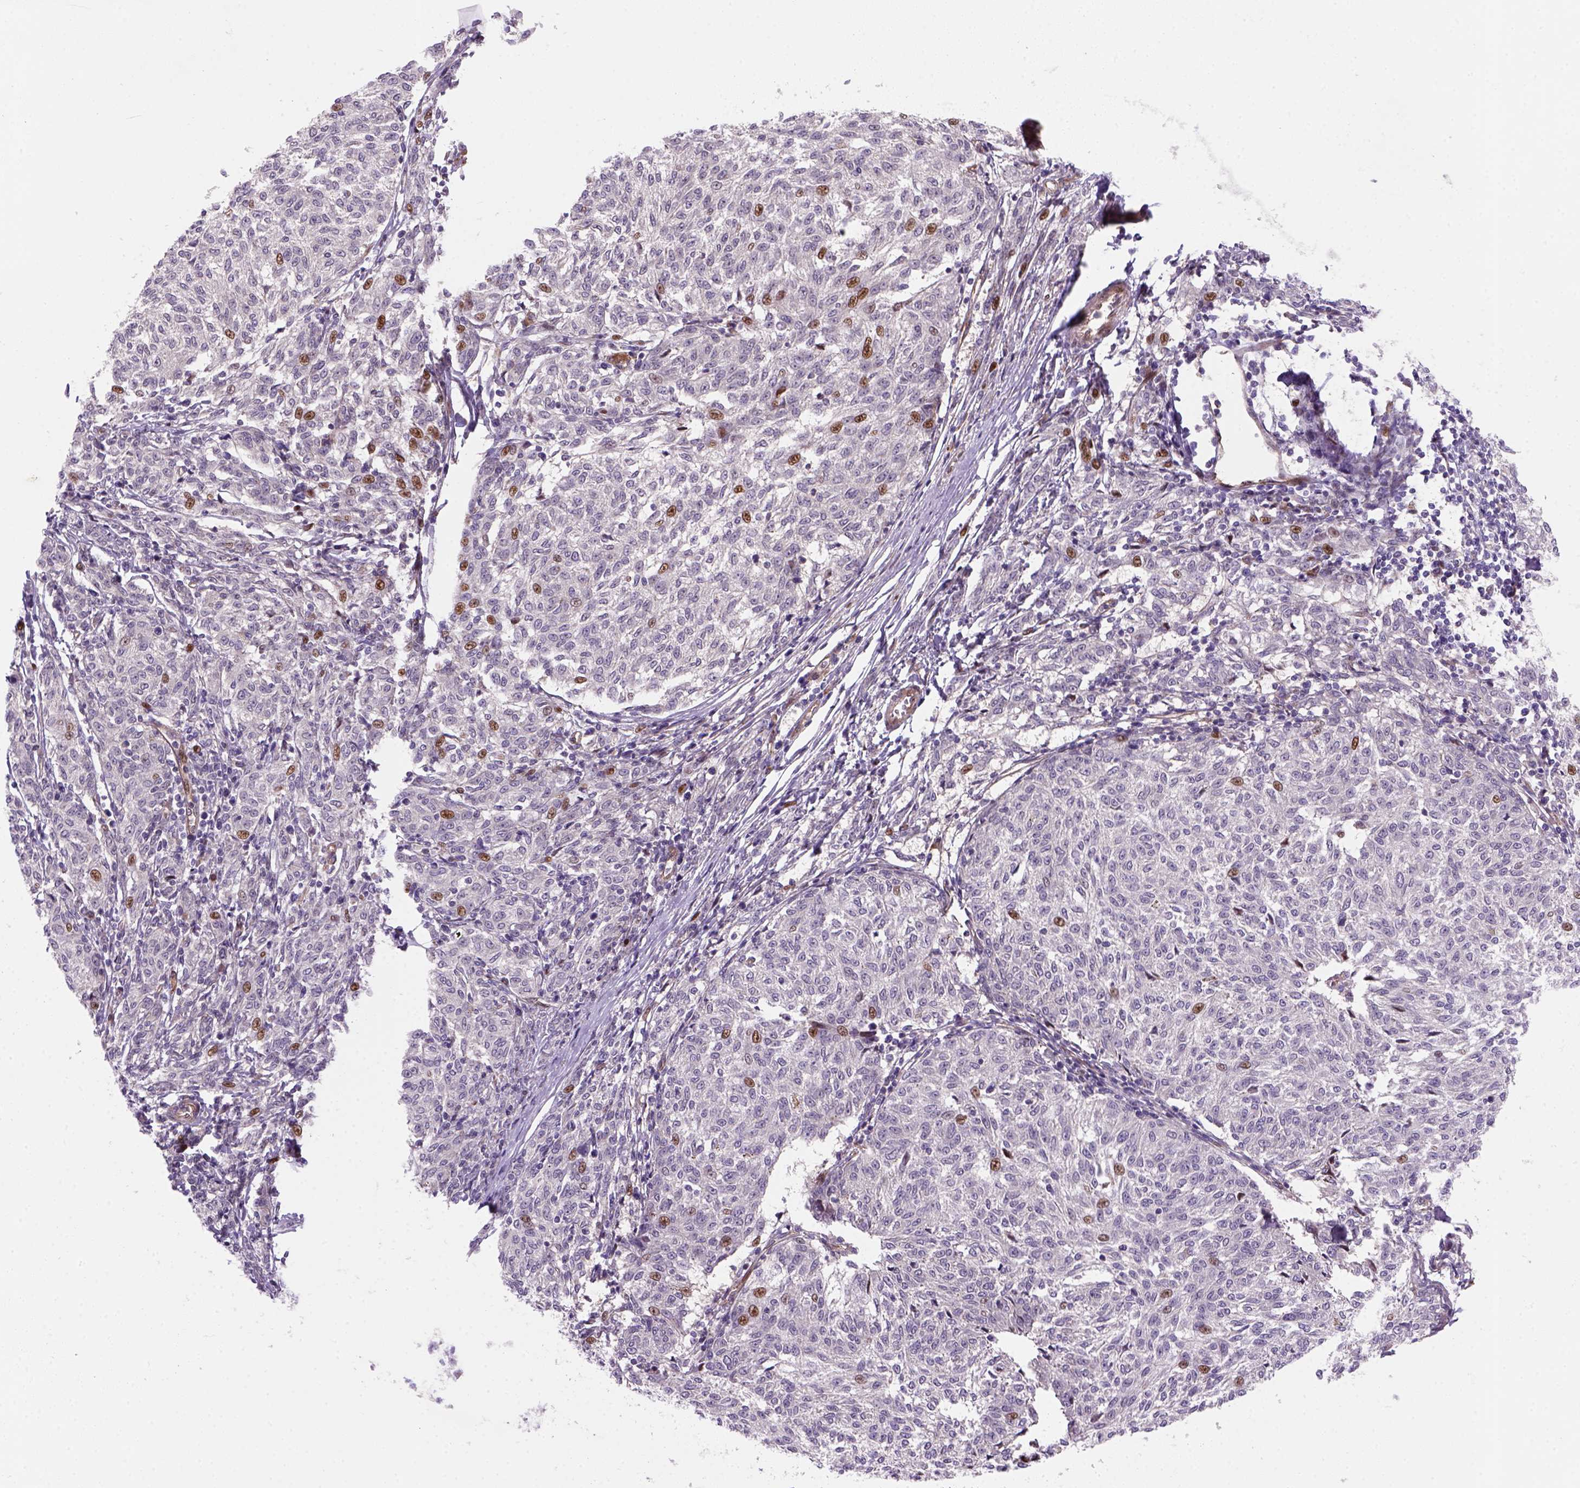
{"staining": {"intensity": "moderate", "quantity": "<25%", "location": "nuclear"}, "tissue": "melanoma", "cell_type": "Tumor cells", "image_type": "cancer", "snomed": [{"axis": "morphology", "description": "Malignant melanoma, NOS"}, {"axis": "topography", "description": "Skin"}], "caption": "This image displays melanoma stained with immunohistochemistry (IHC) to label a protein in brown. The nuclear of tumor cells show moderate positivity for the protein. Nuclei are counter-stained blue.", "gene": "VSTM5", "patient": {"sex": "female", "age": 72}}